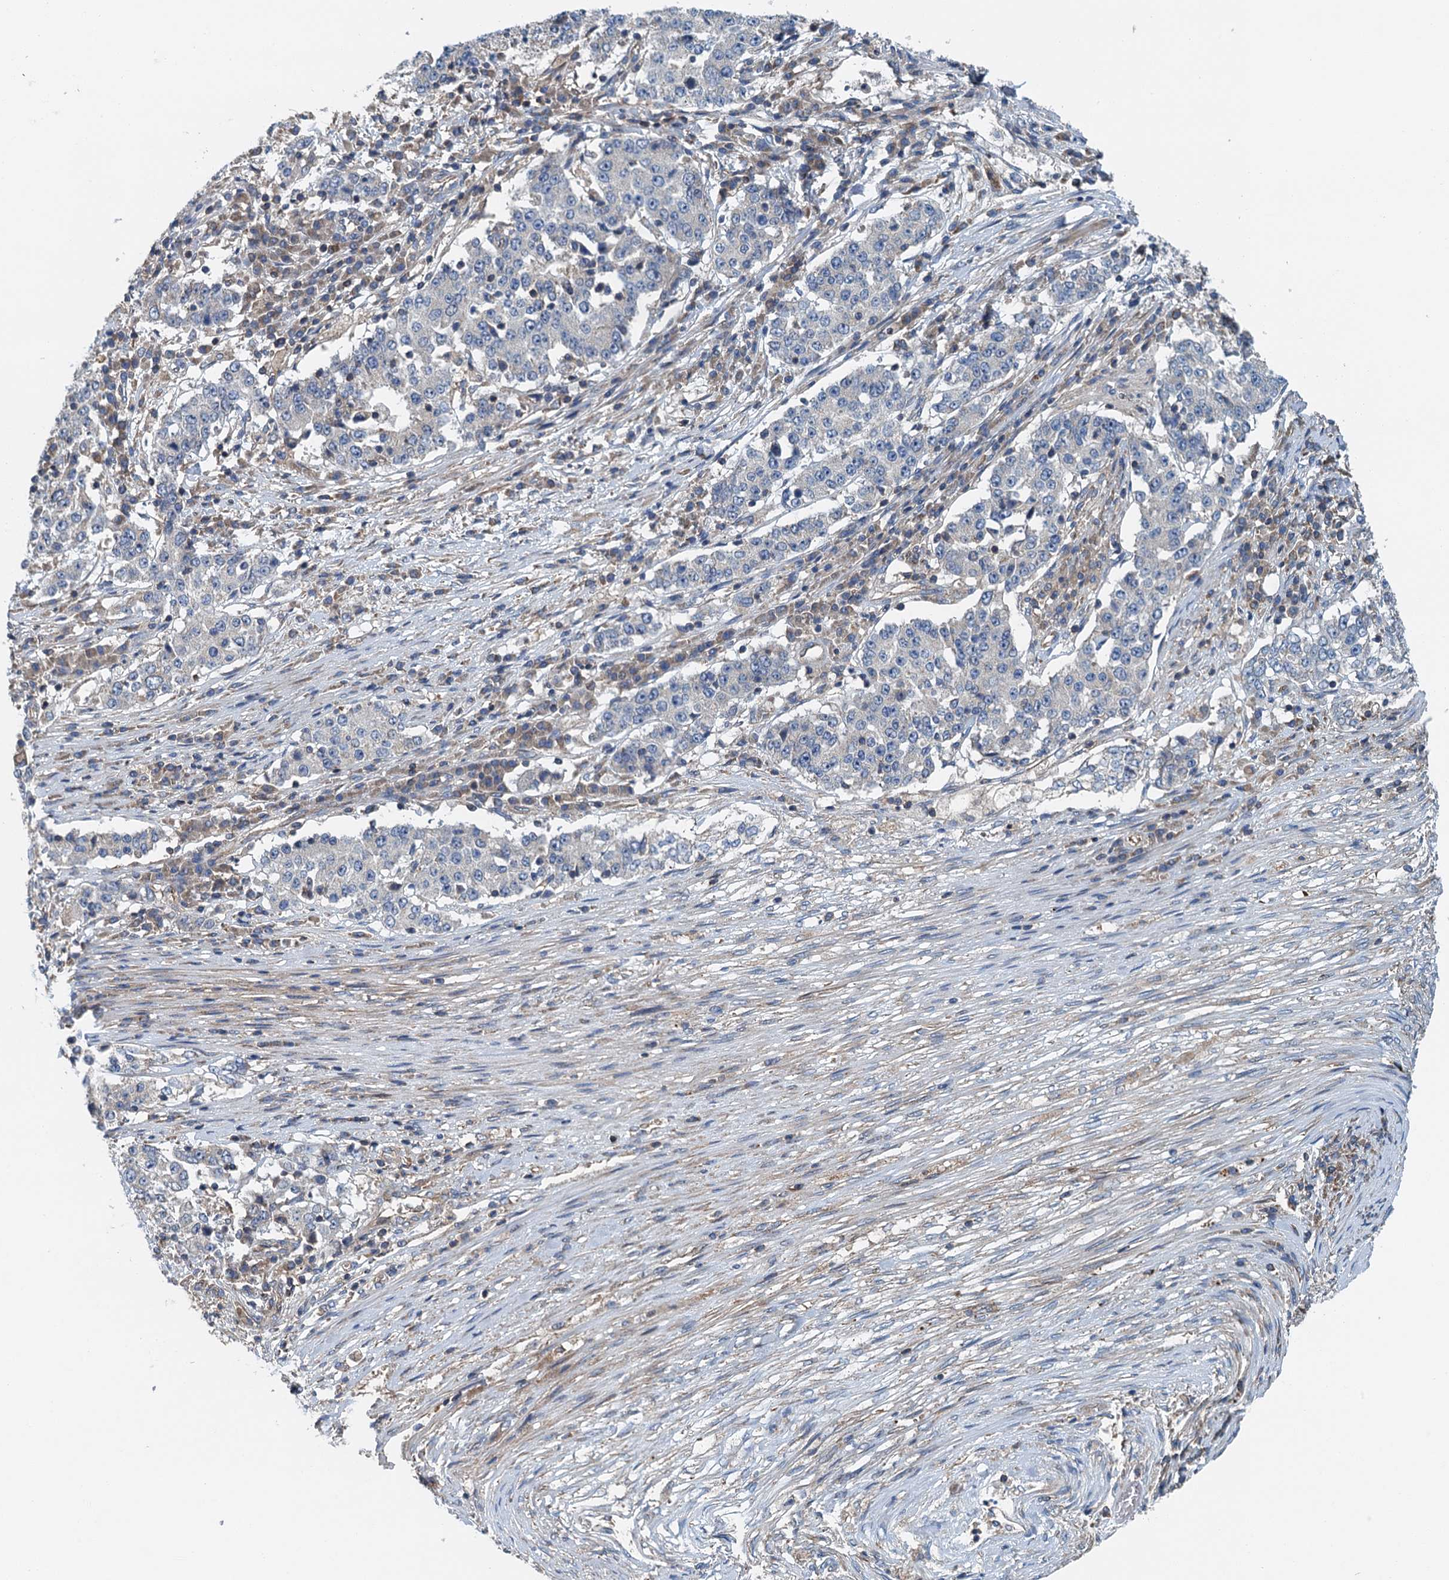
{"staining": {"intensity": "negative", "quantity": "none", "location": "none"}, "tissue": "stomach cancer", "cell_type": "Tumor cells", "image_type": "cancer", "snomed": [{"axis": "morphology", "description": "Adenocarcinoma, NOS"}, {"axis": "topography", "description": "Stomach"}], "caption": "Stomach cancer was stained to show a protein in brown. There is no significant positivity in tumor cells. Brightfield microscopy of immunohistochemistry stained with DAB (3,3'-diaminobenzidine) (brown) and hematoxylin (blue), captured at high magnification.", "gene": "PPP1R14D", "patient": {"sex": "male", "age": 59}}